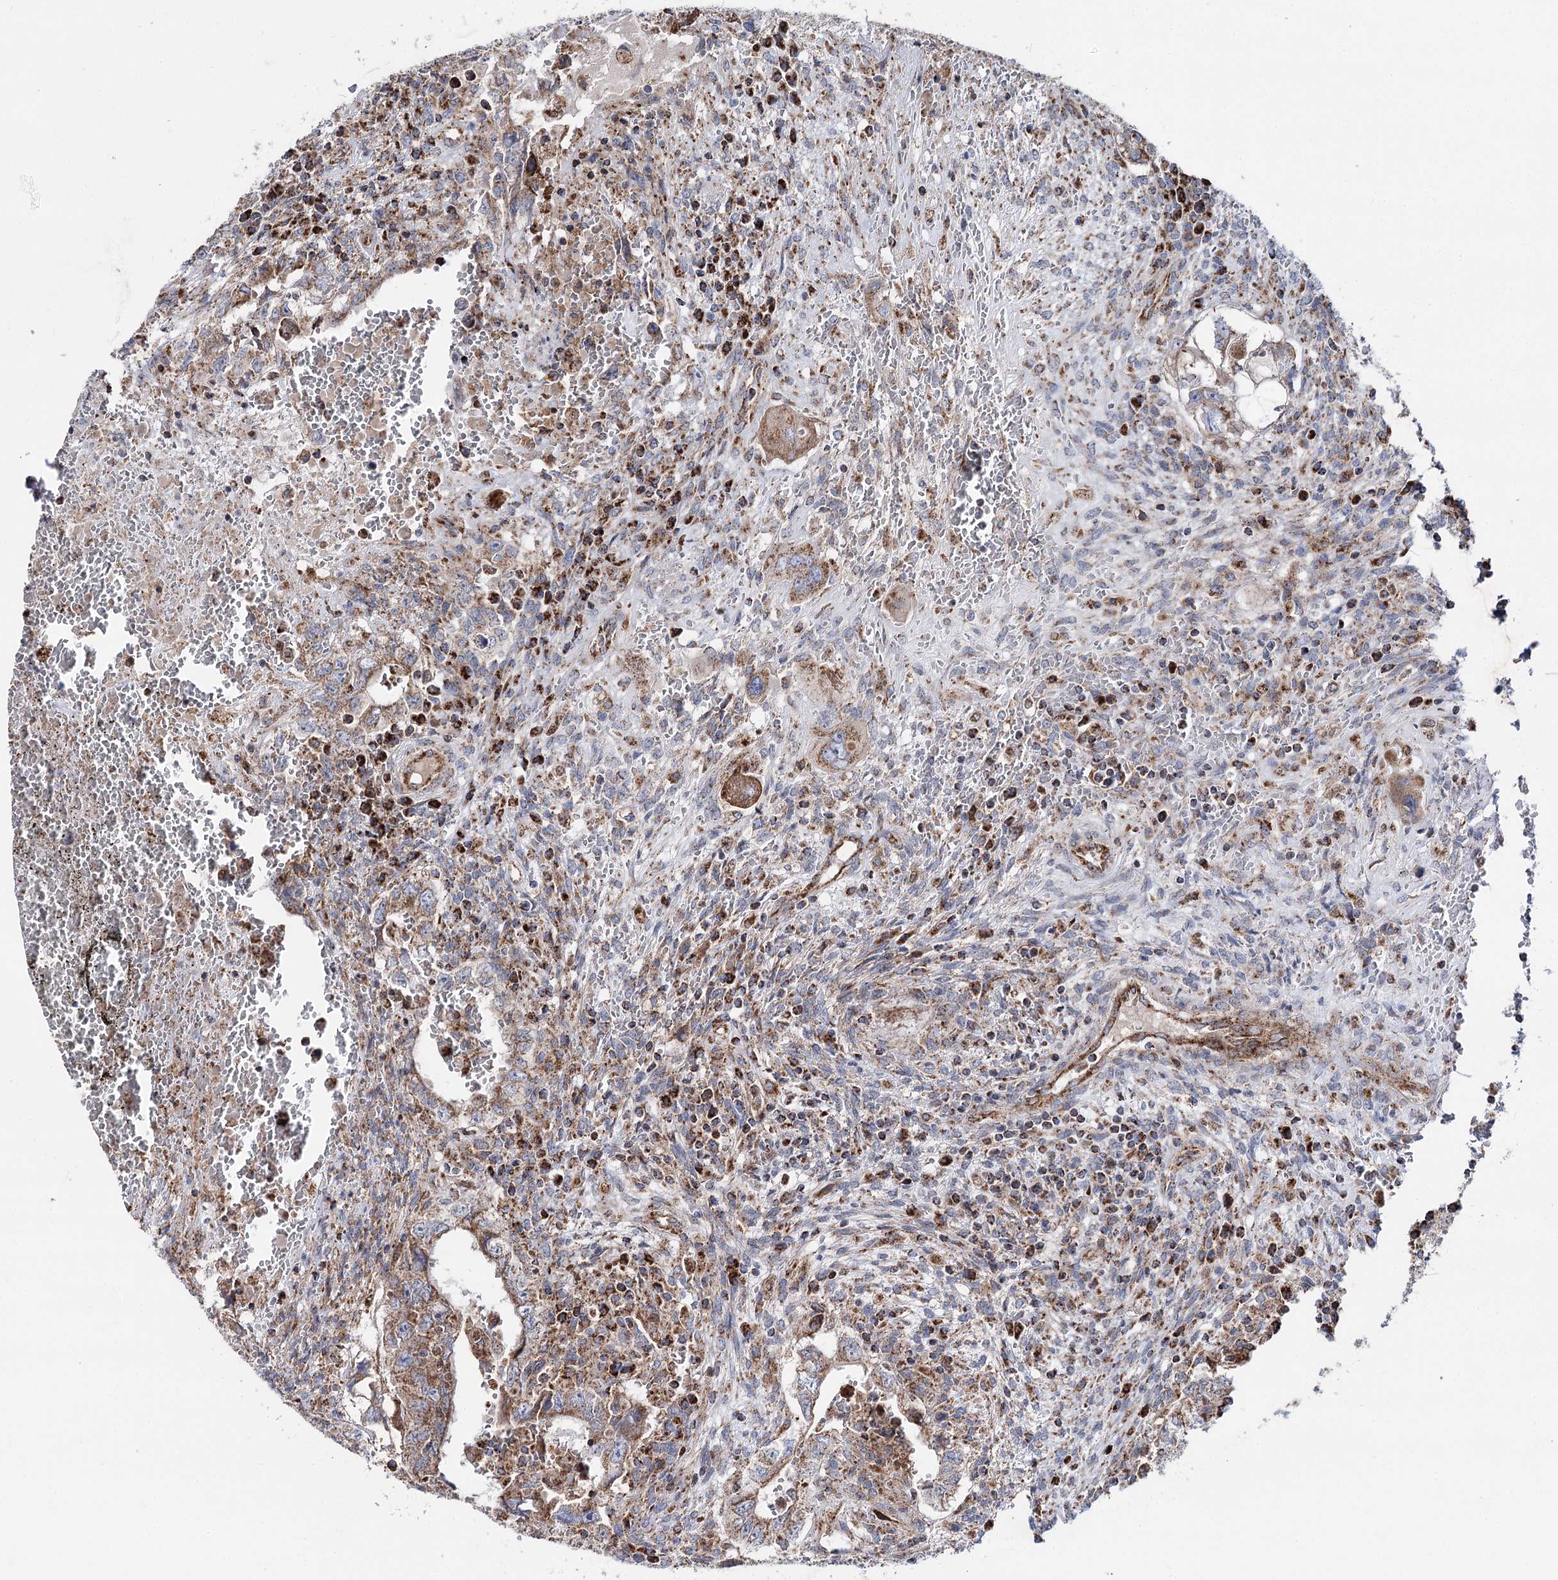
{"staining": {"intensity": "moderate", "quantity": ">75%", "location": "cytoplasmic/membranous"}, "tissue": "testis cancer", "cell_type": "Tumor cells", "image_type": "cancer", "snomed": [{"axis": "morphology", "description": "Carcinoma, Embryonal, NOS"}, {"axis": "topography", "description": "Testis"}], "caption": "This is an image of immunohistochemistry (IHC) staining of testis cancer (embryonal carcinoma), which shows moderate expression in the cytoplasmic/membranous of tumor cells.", "gene": "MSANTD2", "patient": {"sex": "male", "age": 26}}